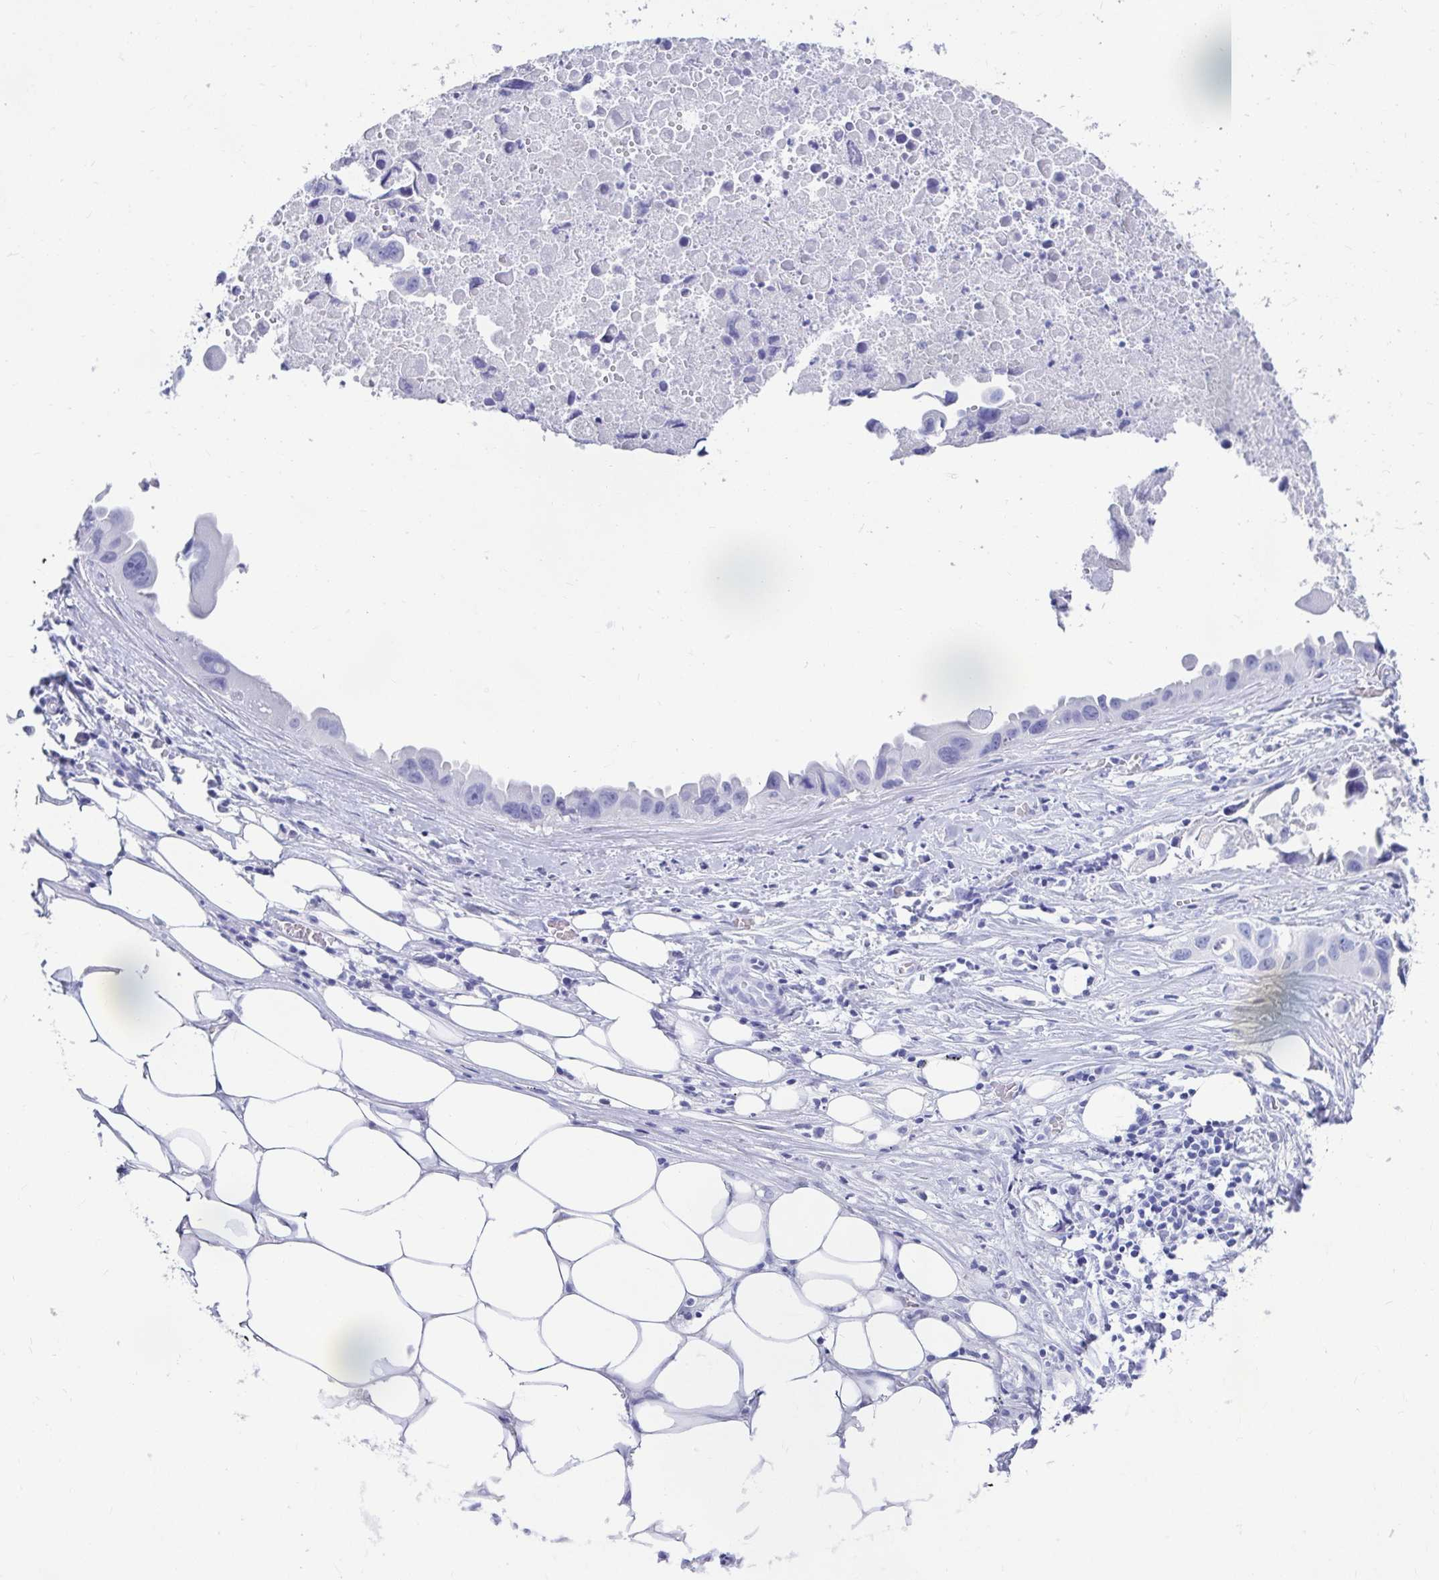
{"staining": {"intensity": "negative", "quantity": "none", "location": "none"}, "tissue": "lung cancer", "cell_type": "Tumor cells", "image_type": "cancer", "snomed": [{"axis": "morphology", "description": "Adenocarcinoma, NOS"}, {"axis": "topography", "description": "Lymph node"}, {"axis": "topography", "description": "Lung"}], "caption": "Histopathology image shows no protein staining in tumor cells of lung cancer (adenocarcinoma) tissue. (DAB (3,3'-diaminobenzidine) IHC visualized using brightfield microscopy, high magnification).", "gene": "ZPBP2", "patient": {"sex": "male", "age": 64}}